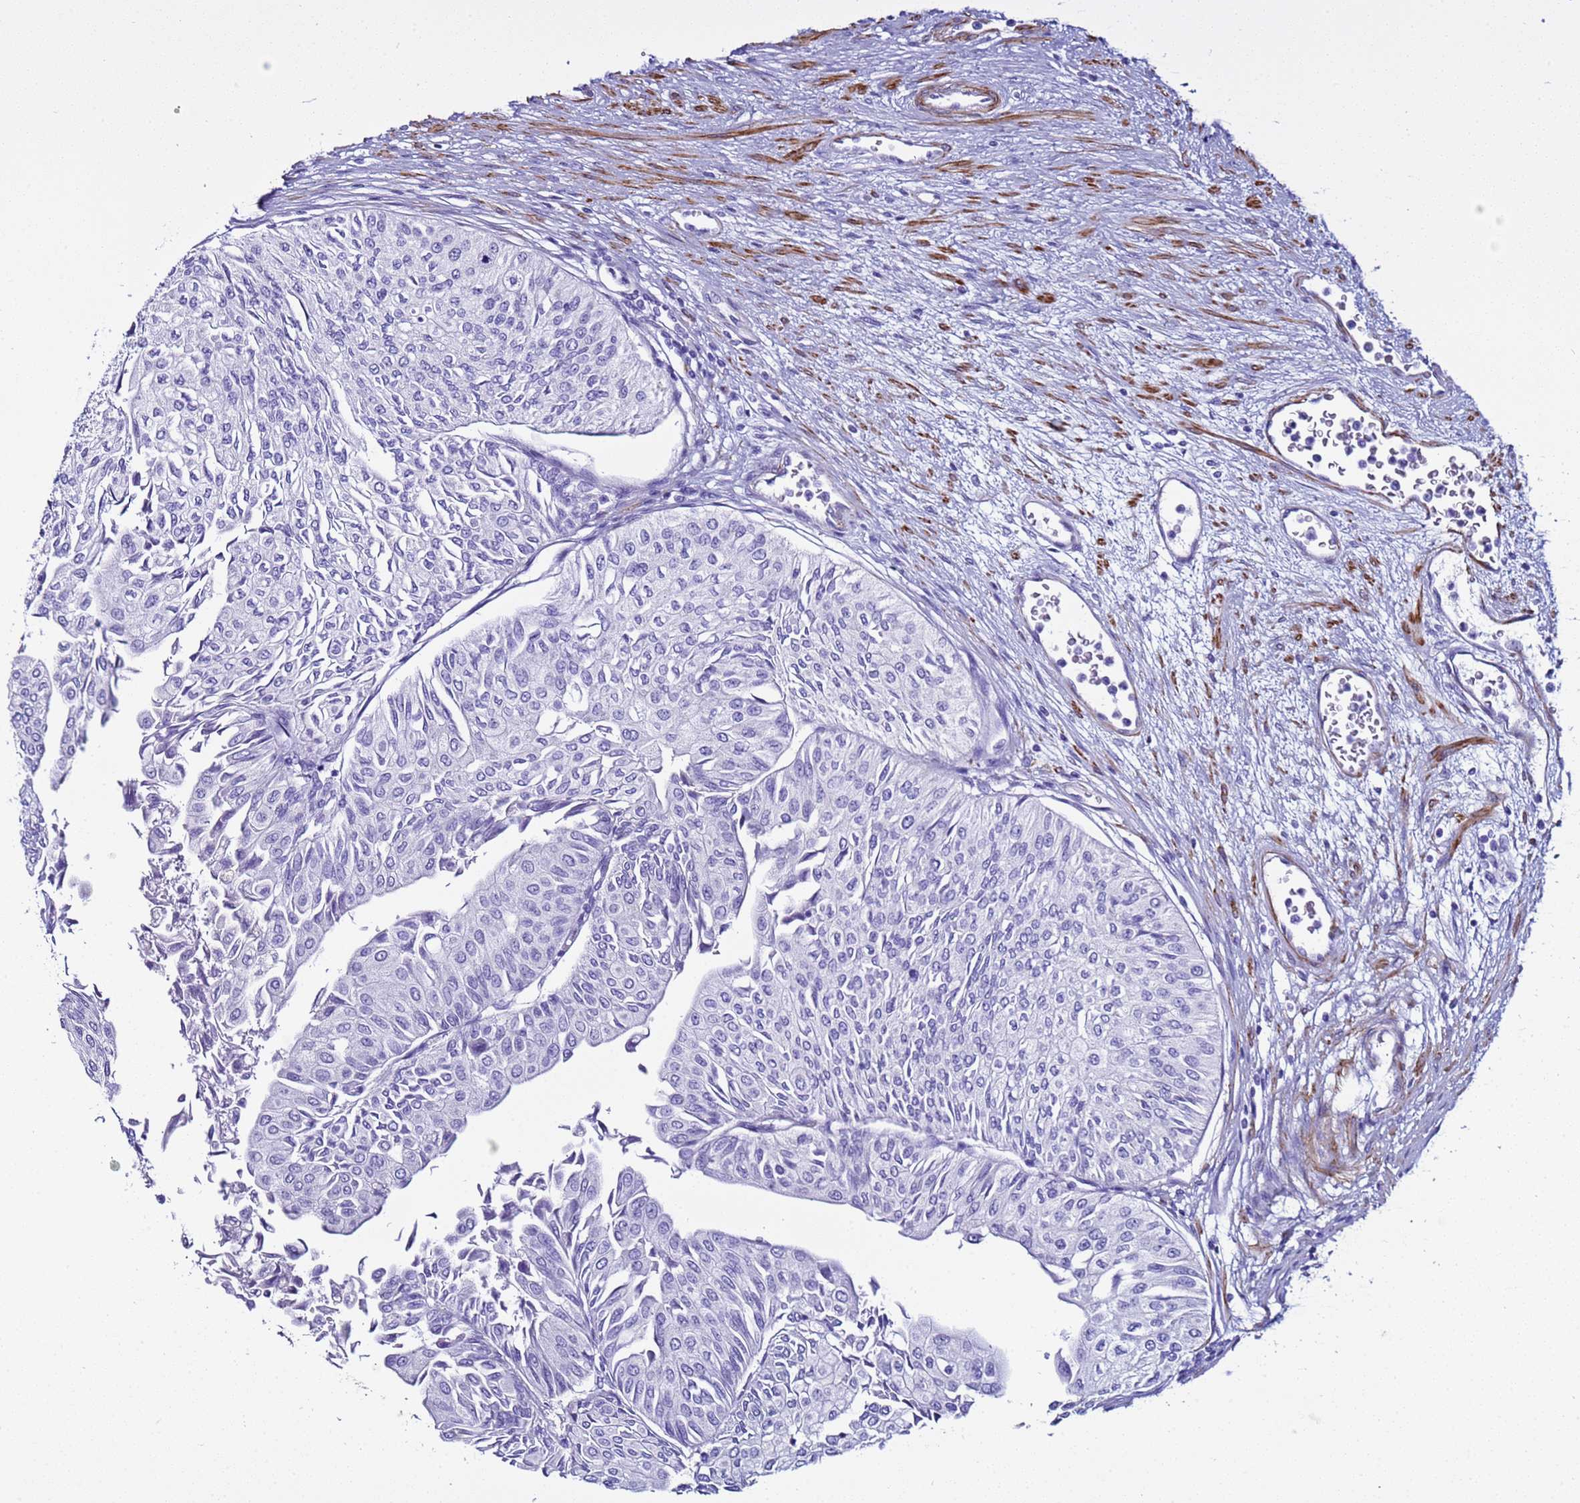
{"staining": {"intensity": "negative", "quantity": "none", "location": "none"}, "tissue": "urothelial cancer", "cell_type": "Tumor cells", "image_type": "cancer", "snomed": [{"axis": "morphology", "description": "Urothelial carcinoma, Low grade"}, {"axis": "topography", "description": "Urinary bladder"}], "caption": "An immunohistochemistry (IHC) photomicrograph of urothelial cancer is shown. There is no staining in tumor cells of urothelial cancer.", "gene": "LCMT1", "patient": {"sex": "male", "age": 67}}